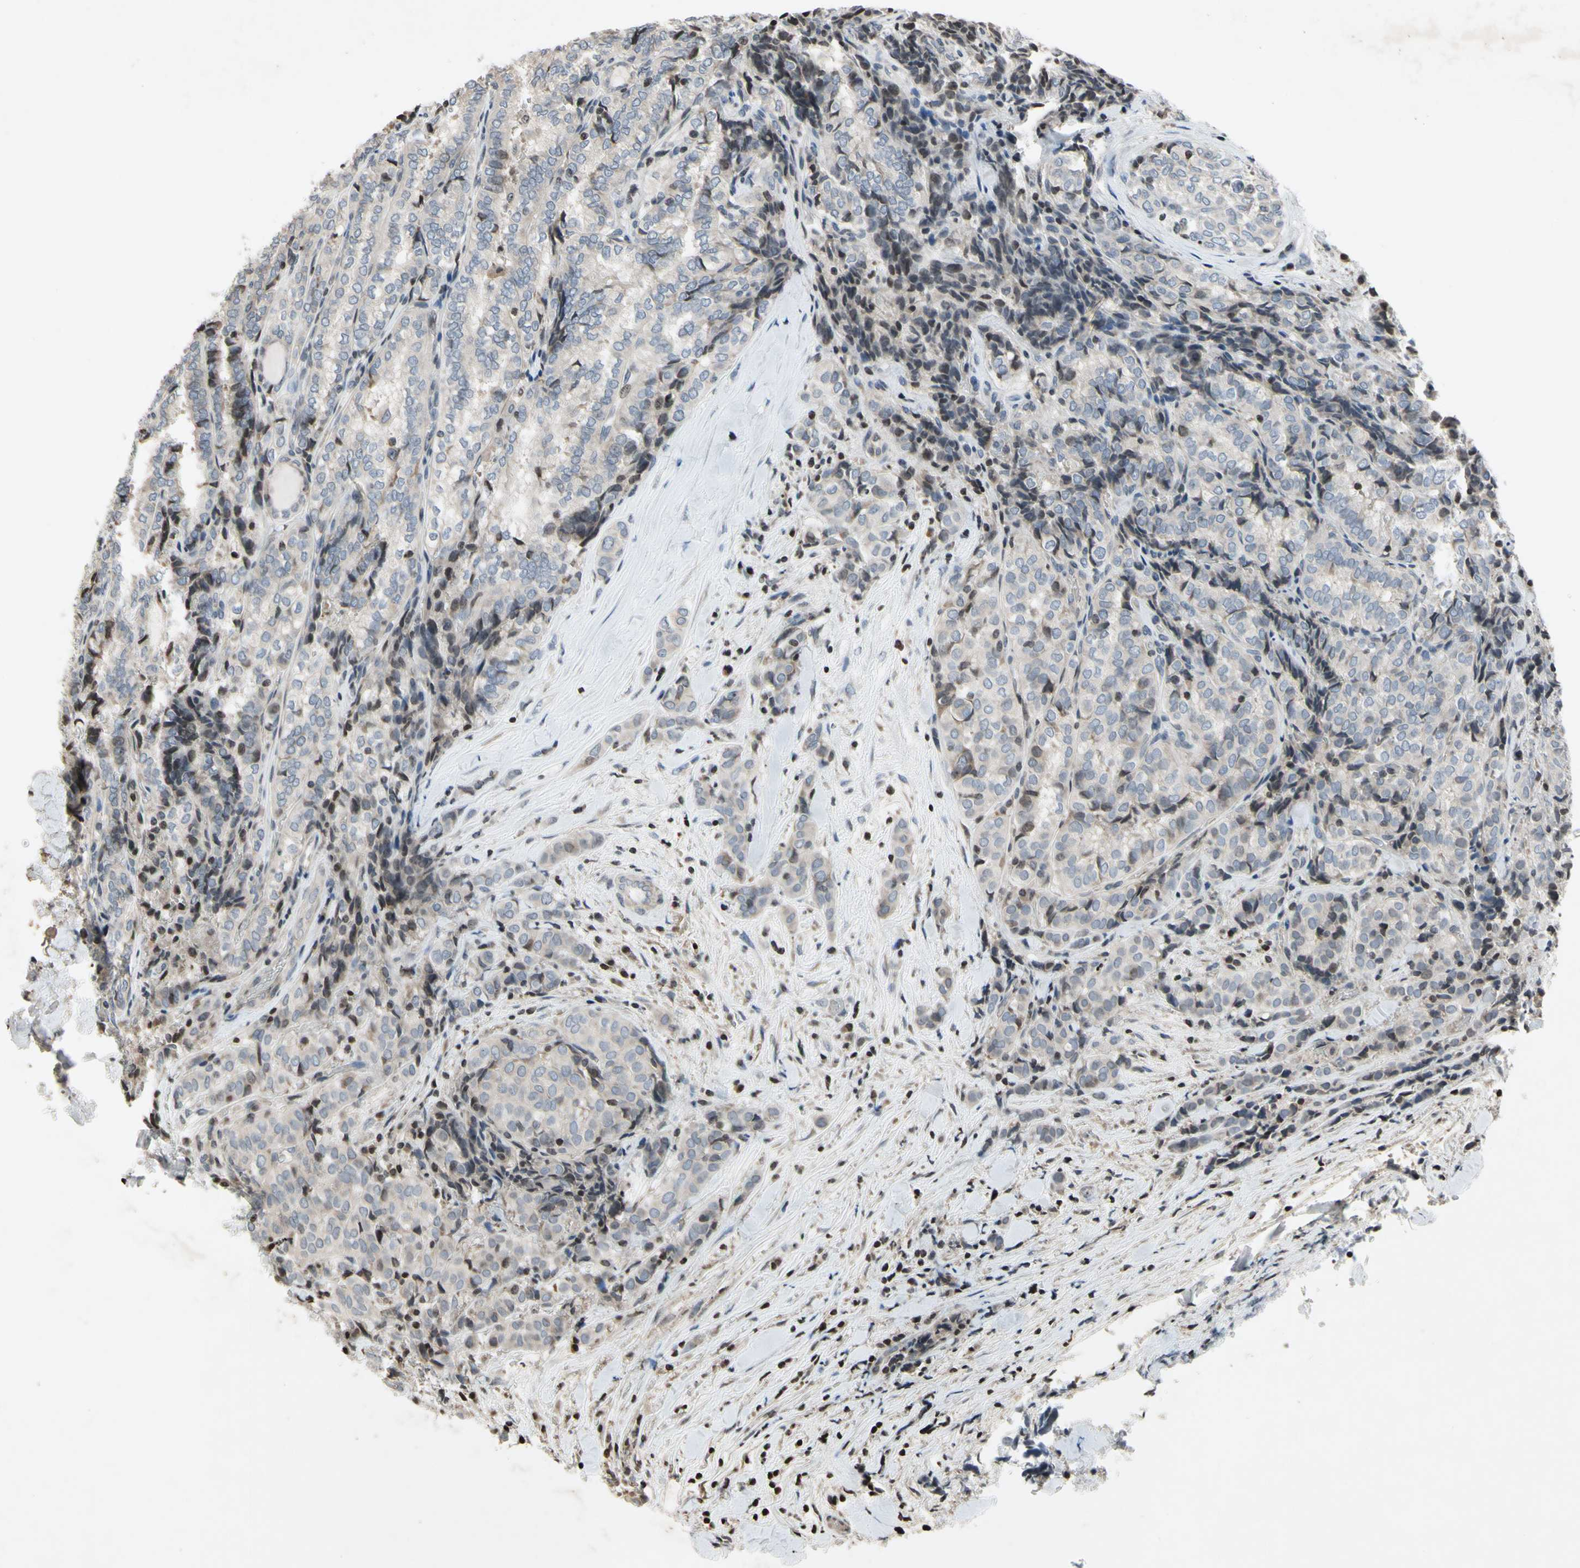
{"staining": {"intensity": "moderate", "quantity": "<25%", "location": "nuclear"}, "tissue": "thyroid cancer", "cell_type": "Tumor cells", "image_type": "cancer", "snomed": [{"axis": "morphology", "description": "Normal tissue, NOS"}, {"axis": "morphology", "description": "Papillary adenocarcinoma, NOS"}, {"axis": "topography", "description": "Thyroid gland"}], "caption": "Immunohistochemical staining of human thyroid cancer exhibits low levels of moderate nuclear protein expression in about <25% of tumor cells. (brown staining indicates protein expression, while blue staining denotes nuclei).", "gene": "ARG1", "patient": {"sex": "female", "age": 30}}